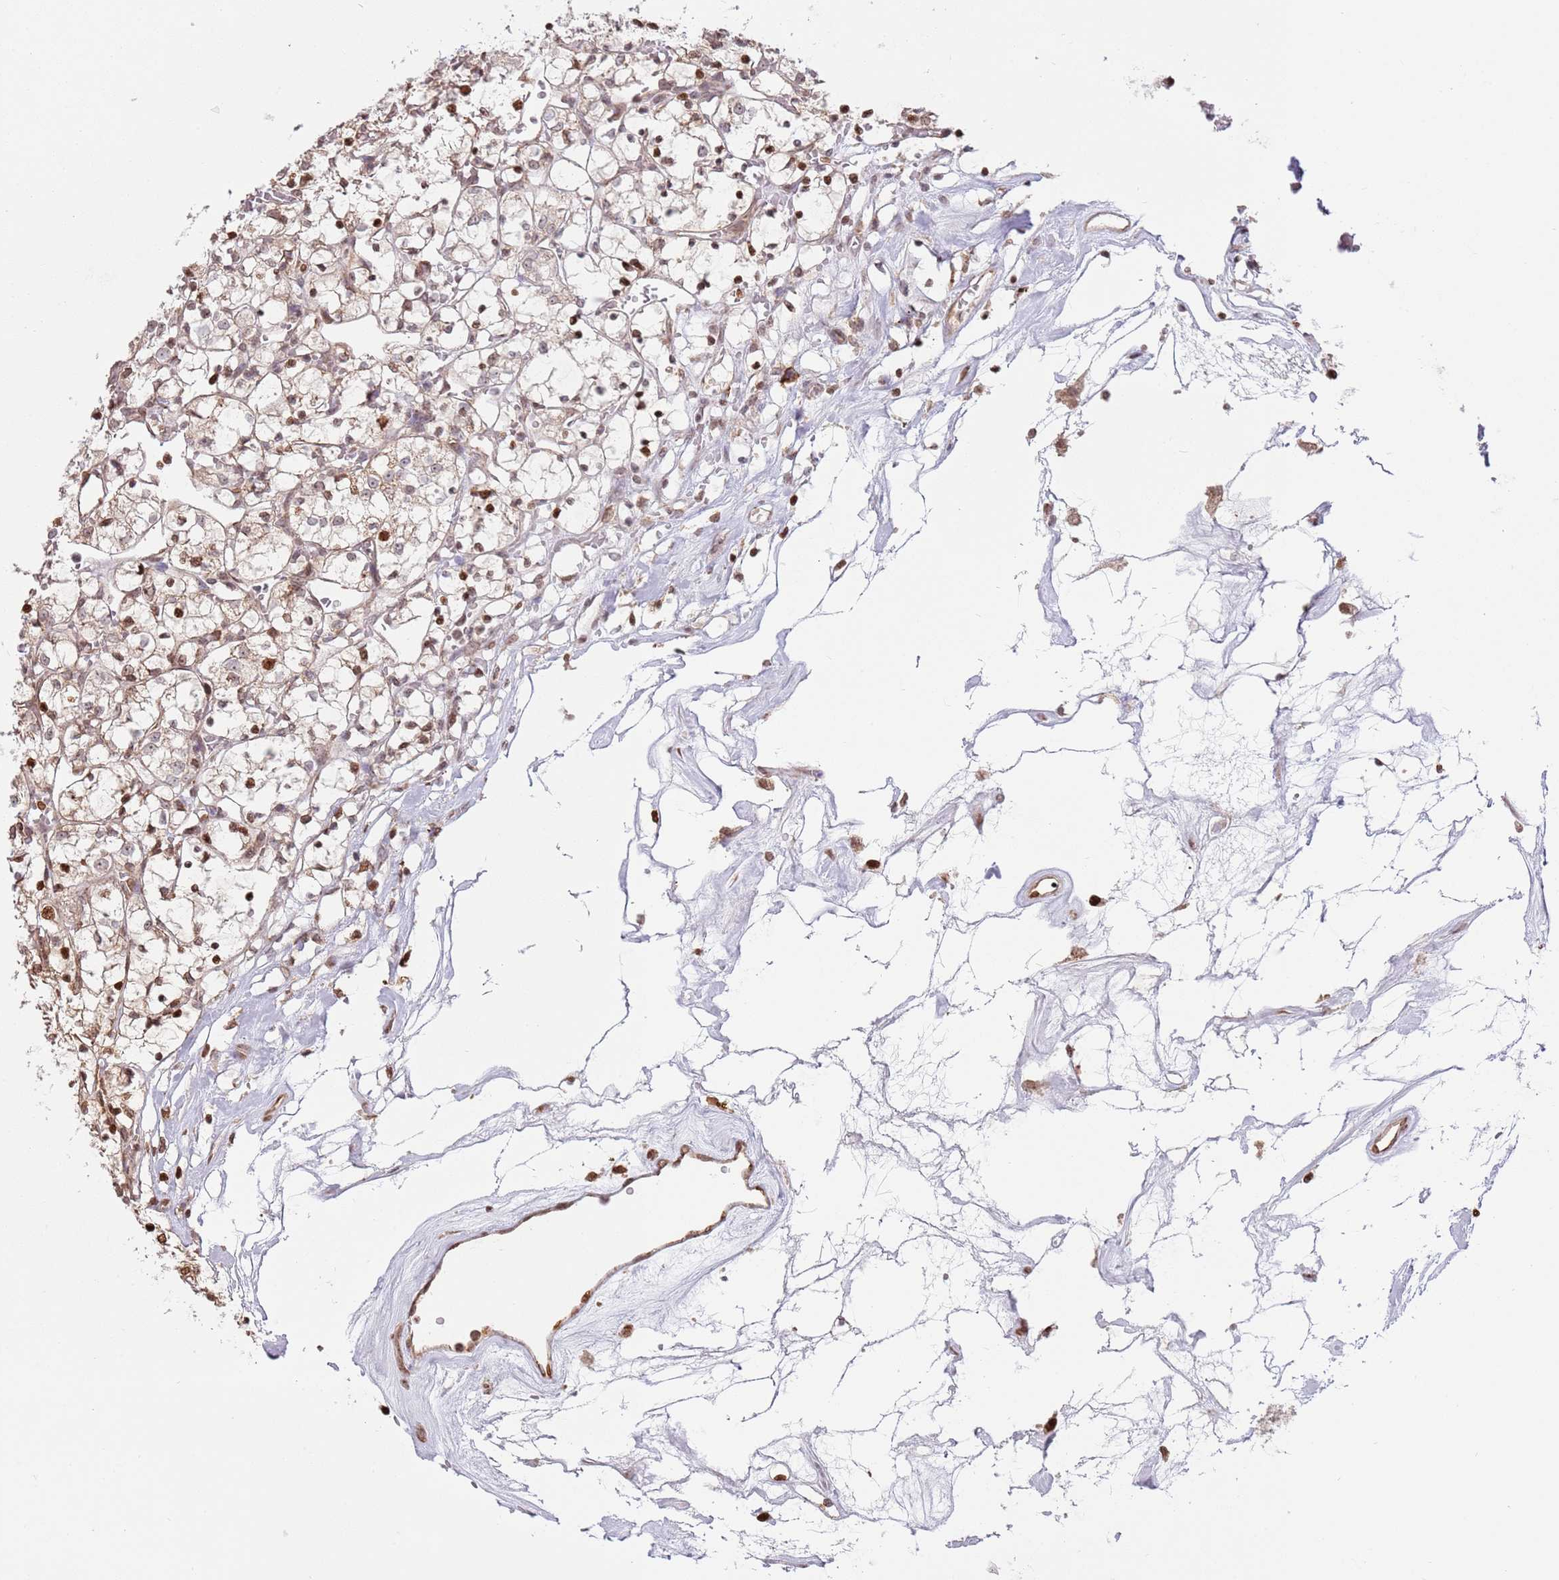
{"staining": {"intensity": "moderate", "quantity": ">75%", "location": "cytoplasmic/membranous,nuclear"}, "tissue": "renal cancer", "cell_type": "Tumor cells", "image_type": "cancer", "snomed": [{"axis": "morphology", "description": "Adenocarcinoma, NOS"}, {"axis": "topography", "description": "Kidney"}], "caption": "A histopathology image of renal adenocarcinoma stained for a protein displays moderate cytoplasmic/membranous and nuclear brown staining in tumor cells.", "gene": "SCAF1", "patient": {"sex": "female", "age": 69}}